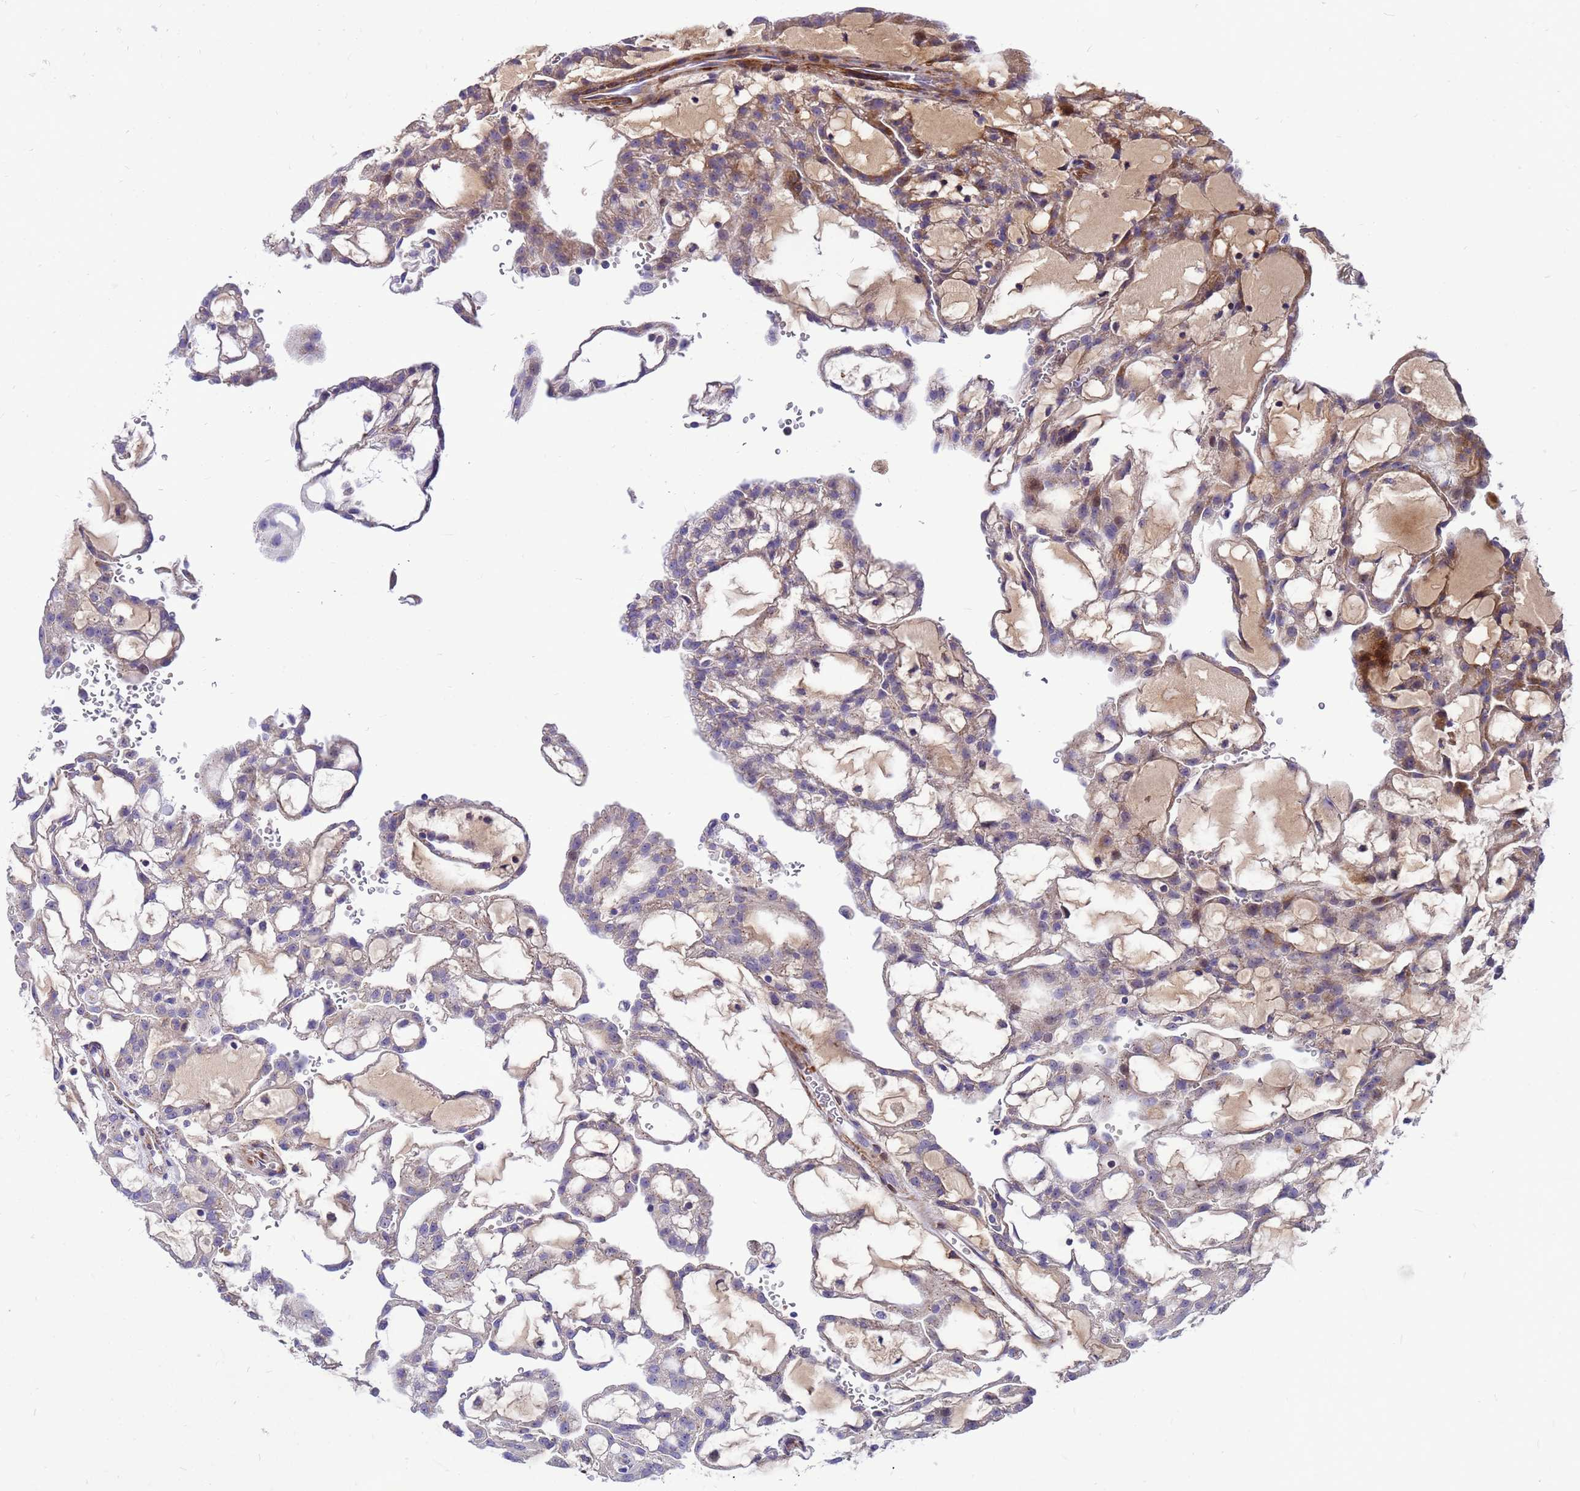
{"staining": {"intensity": "weak", "quantity": "25%-75%", "location": "cytoplasmic/membranous"}, "tissue": "renal cancer", "cell_type": "Tumor cells", "image_type": "cancer", "snomed": [{"axis": "morphology", "description": "Adenocarcinoma, NOS"}, {"axis": "topography", "description": "Kidney"}], "caption": "Immunohistochemistry micrograph of neoplastic tissue: human renal cancer stained using immunohistochemistry (IHC) shows low levels of weak protein expression localized specifically in the cytoplasmic/membranous of tumor cells, appearing as a cytoplasmic/membranous brown color.", "gene": "POP7", "patient": {"sex": "male", "age": 63}}